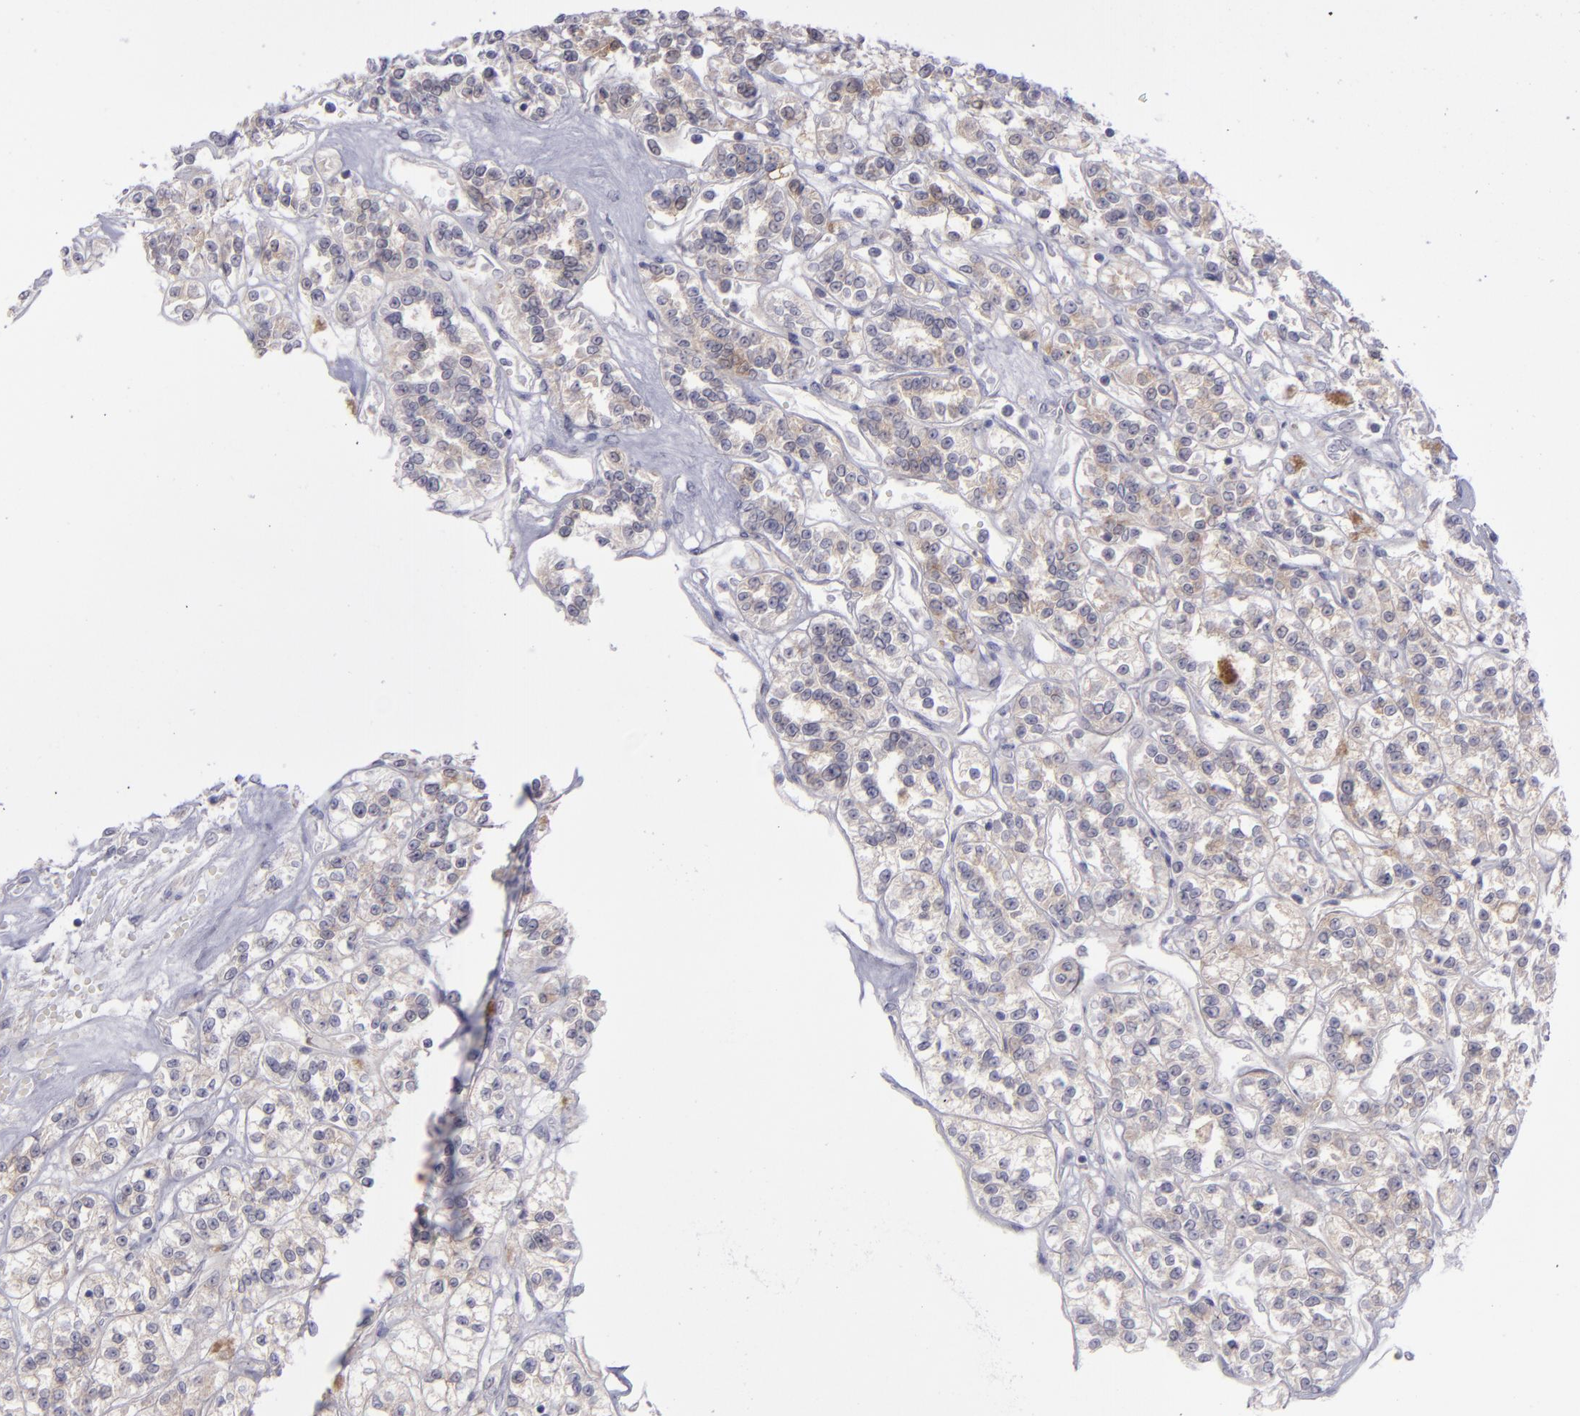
{"staining": {"intensity": "negative", "quantity": "none", "location": "none"}, "tissue": "renal cancer", "cell_type": "Tumor cells", "image_type": "cancer", "snomed": [{"axis": "morphology", "description": "Adenocarcinoma, NOS"}, {"axis": "topography", "description": "Kidney"}], "caption": "Tumor cells show no significant staining in renal adenocarcinoma. (Stains: DAB immunohistochemistry (IHC) with hematoxylin counter stain, Microscopy: brightfield microscopy at high magnification).", "gene": "EVPL", "patient": {"sex": "female", "age": 76}}